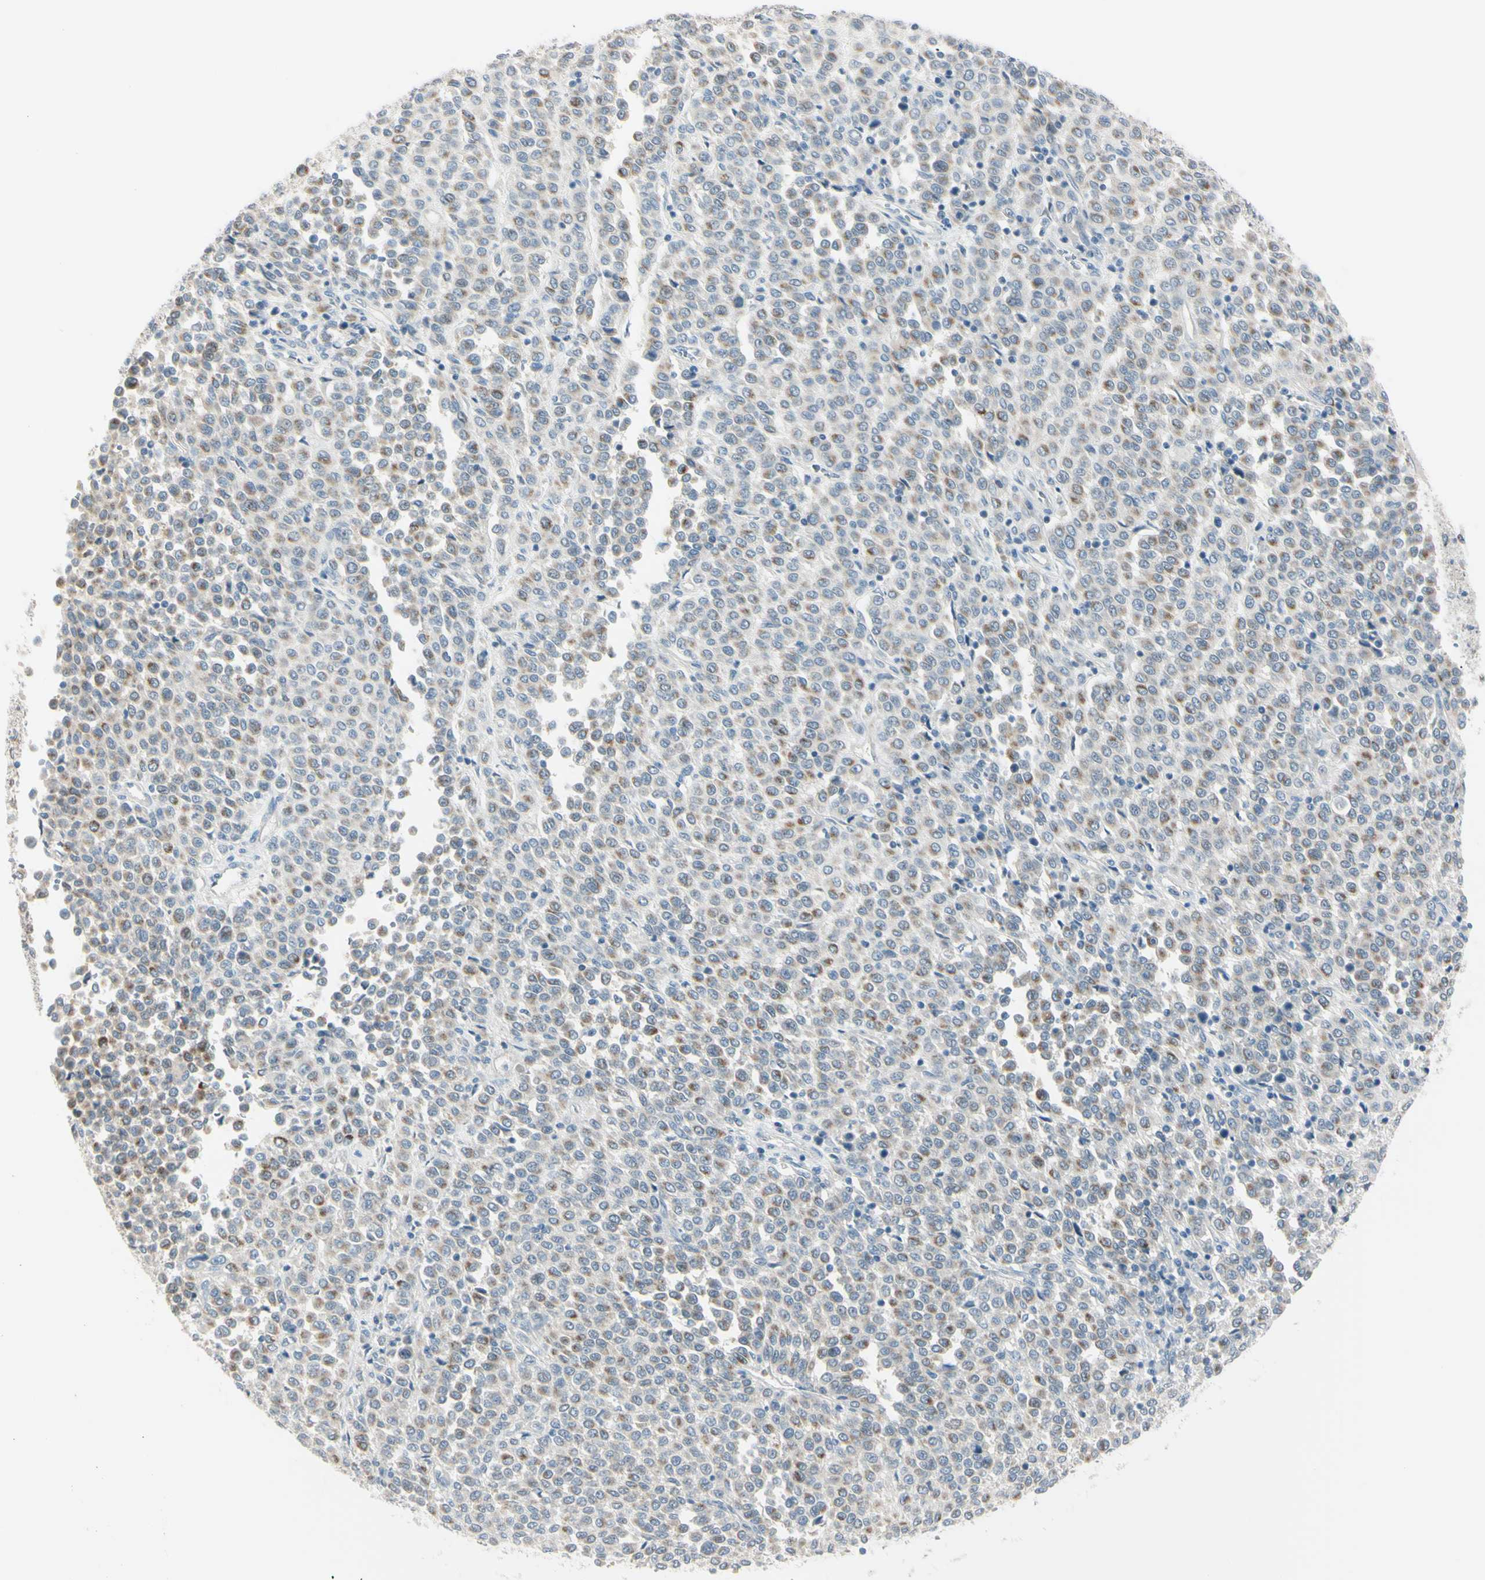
{"staining": {"intensity": "moderate", "quantity": "25%-75%", "location": "cytoplasmic/membranous"}, "tissue": "melanoma", "cell_type": "Tumor cells", "image_type": "cancer", "snomed": [{"axis": "morphology", "description": "Malignant melanoma, Metastatic site"}, {"axis": "topography", "description": "Pancreas"}], "caption": "The micrograph reveals a brown stain indicating the presence of a protein in the cytoplasmic/membranous of tumor cells in melanoma.", "gene": "ASB9", "patient": {"sex": "female", "age": 30}}